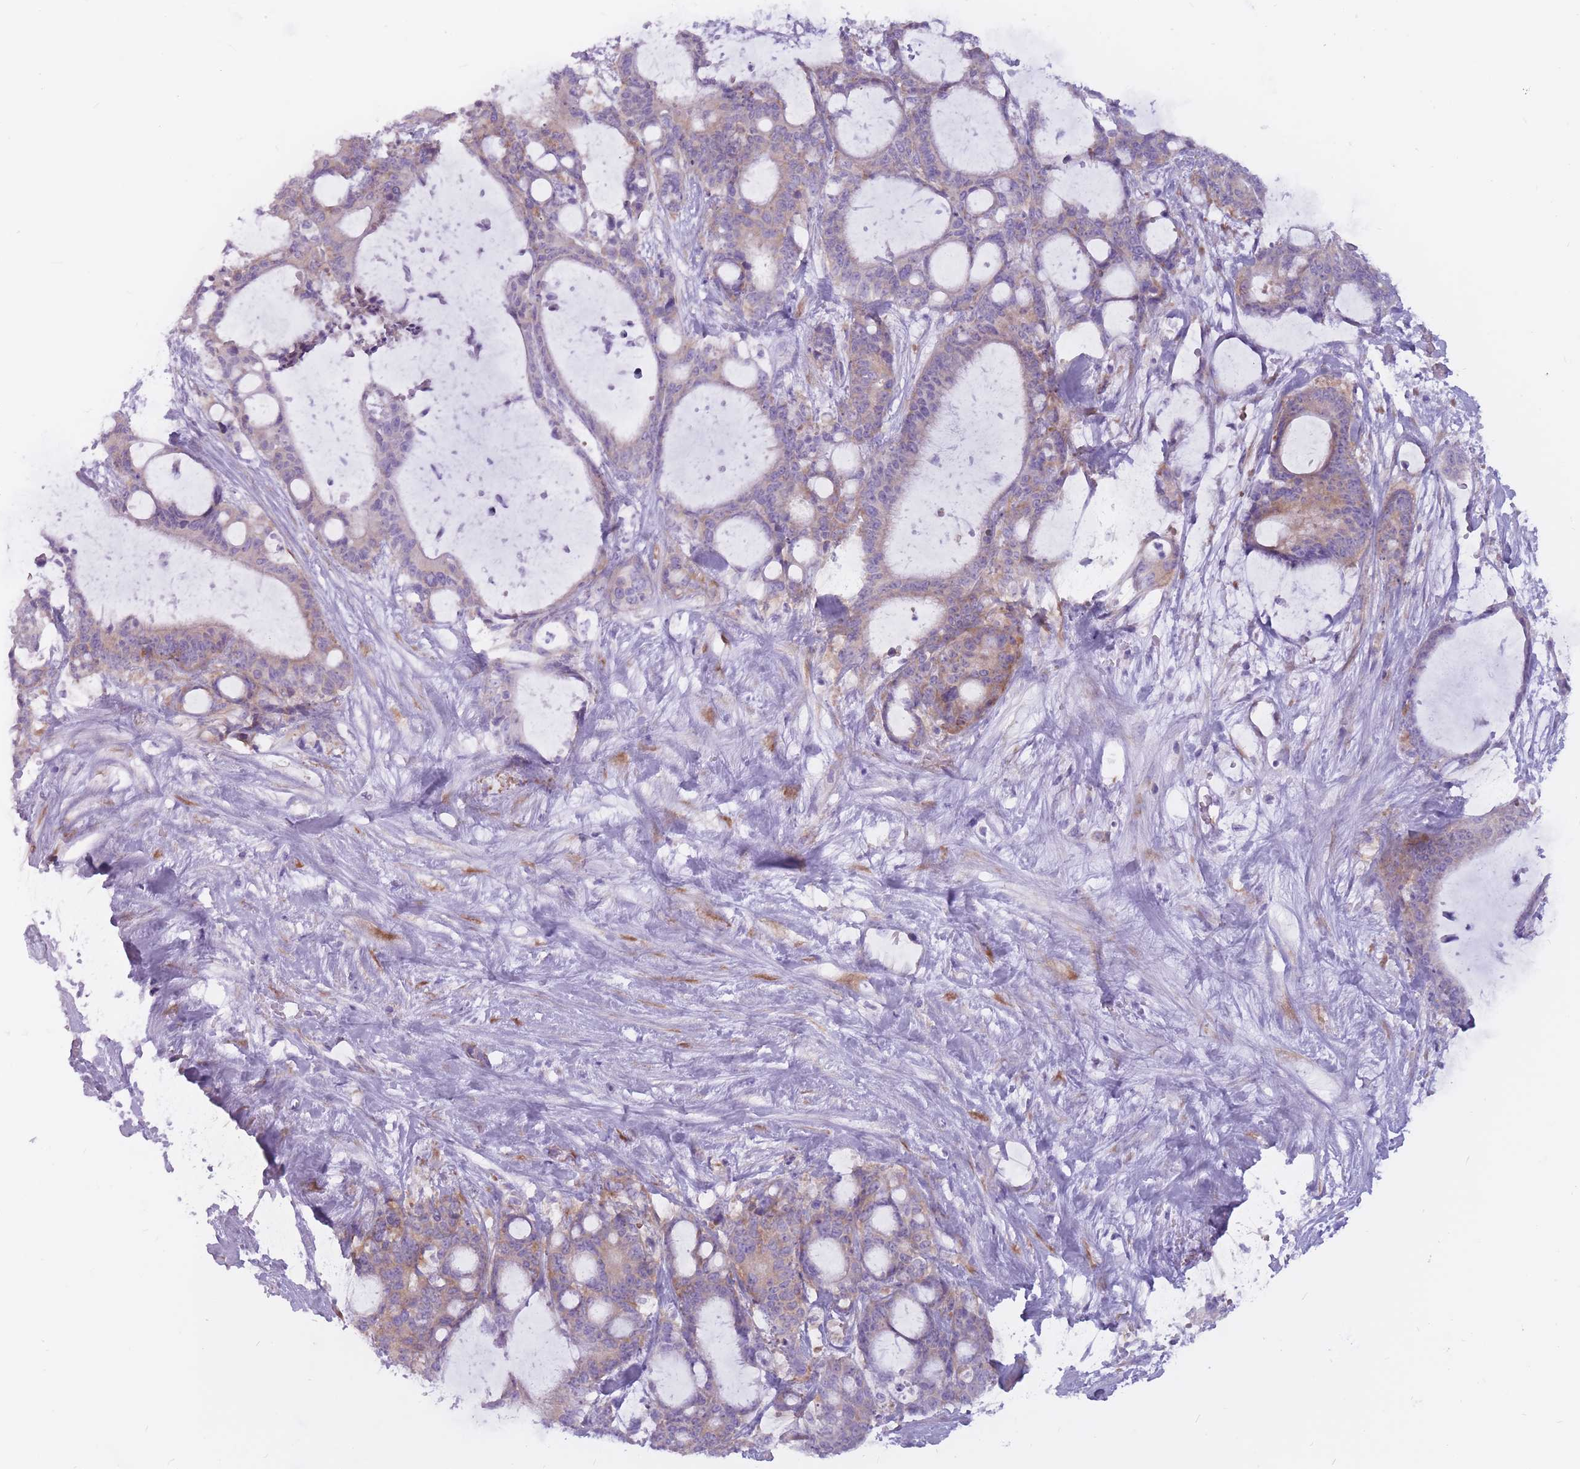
{"staining": {"intensity": "weak", "quantity": "25%-75%", "location": "cytoplasmic/membranous"}, "tissue": "liver cancer", "cell_type": "Tumor cells", "image_type": "cancer", "snomed": [{"axis": "morphology", "description": "Normal tissue, NOS"}, {"axis": "morphology", "description": "Cholangiocarcinoma"}, {"axis": "topography", "description": "Liver"}, {"axis": "topography", "description": "Peripheral nerve tissue"}], "caption": "A brown stain labels weak cytoplasmic/membranous expression of a protein in liver cancer (cholangiocarcinoma) tumor cells.", "gene": "RPL18", "patient": {"sex": "female", "age": 73}}